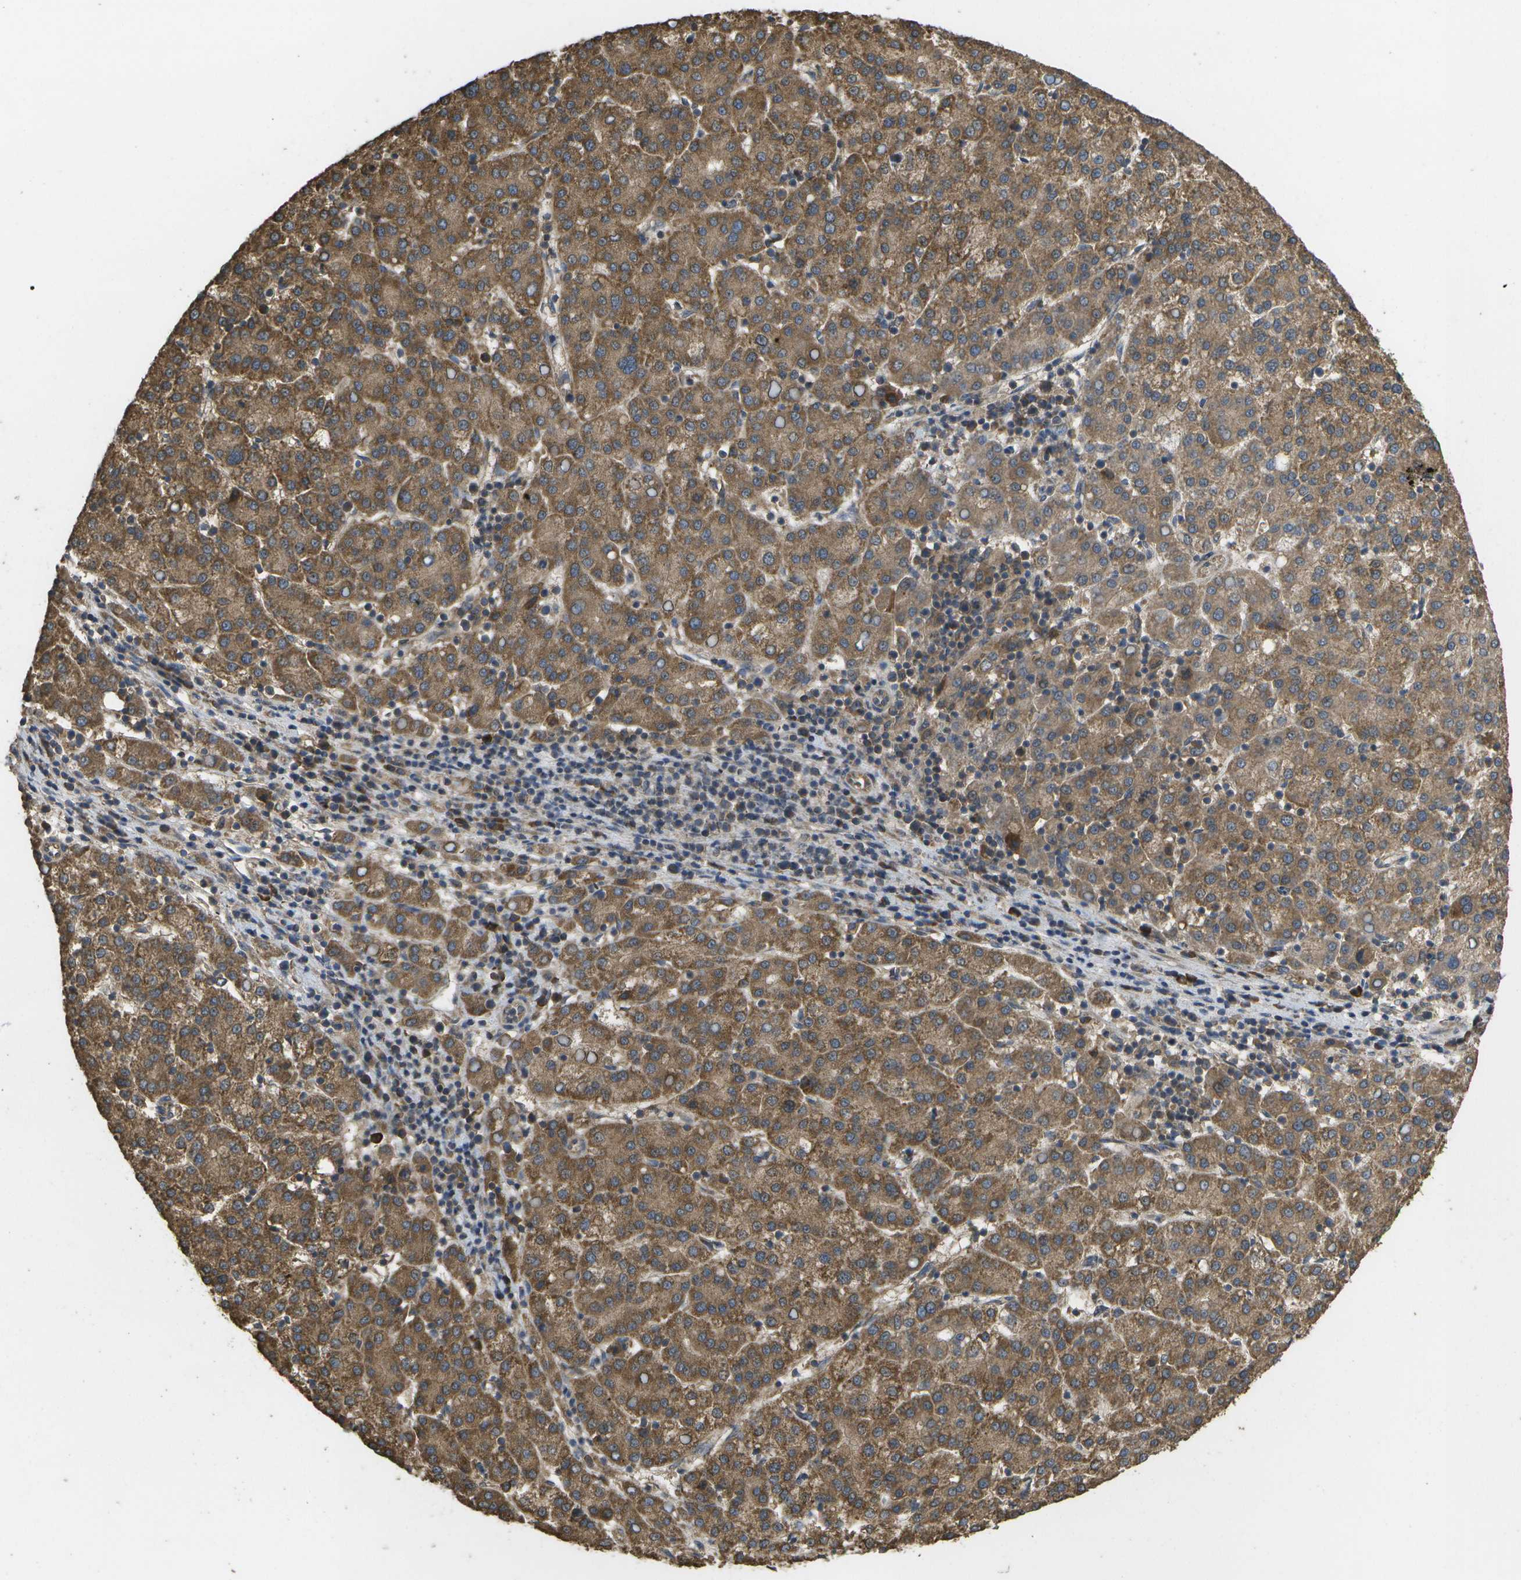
{"staining": {"intensity": "moderate", "quantity": ">75%", "location": "cytoplasmic/membranous"}, "tissue": "liver cancer", "cell_type": "Tumor cells", "image_type": "cancer", "snomed": [{"axis": "morphology", "description": "Carcinoma, Hepatocellular, NOS"}, {"axis": "topography", "description": "Liver"}], "caption": "A photomicrograph showing moderate cytoplasmic/membranous positivity in about >75% of tumor cells in liver cancer (hepatocellular carcinoma), as visualized by brown immunohistochemical staining.", "gene": "SACS", "patient": {"sex": "female", "age": 58}}